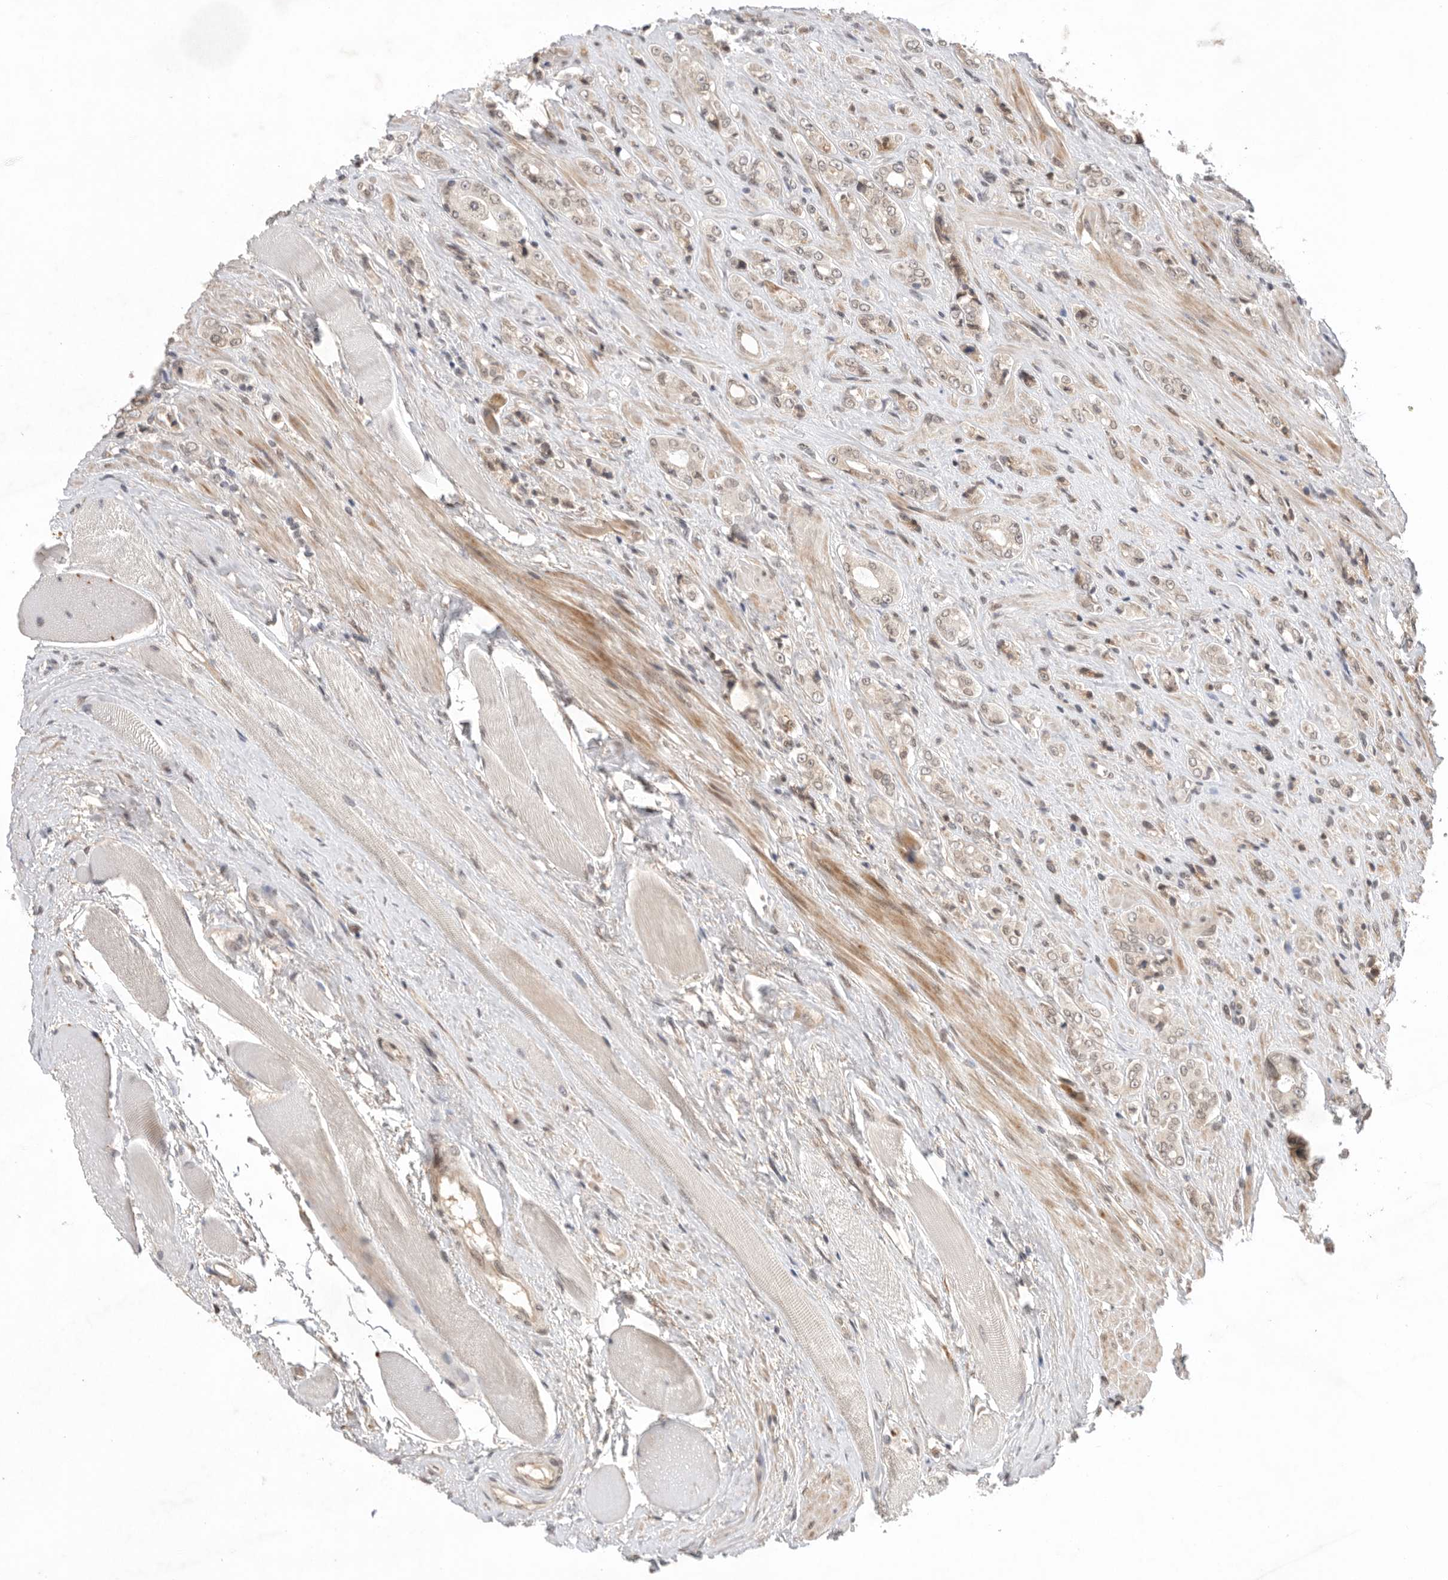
{"staining": {"intensity": "weak", "quantity": "<25%", "location": "cytoplasmic/membranous"}, "tissue": "prostate cancer", "cell_type": "Tumor cells", "image_type": "cancer", "snomed": [{"axis": "morphology", "description": "Adenocarcinoma, High grade"}, {"axis": "topography", "description": "Prostate"}], "caption": "The immunohistochemistry (IHC) image has no significant staining in tumor cells of adenocarcinoma (high-grade) (prostate) tissue.", "gene": "LEMD3", "patient": {"sex": "male", "age": 61}}